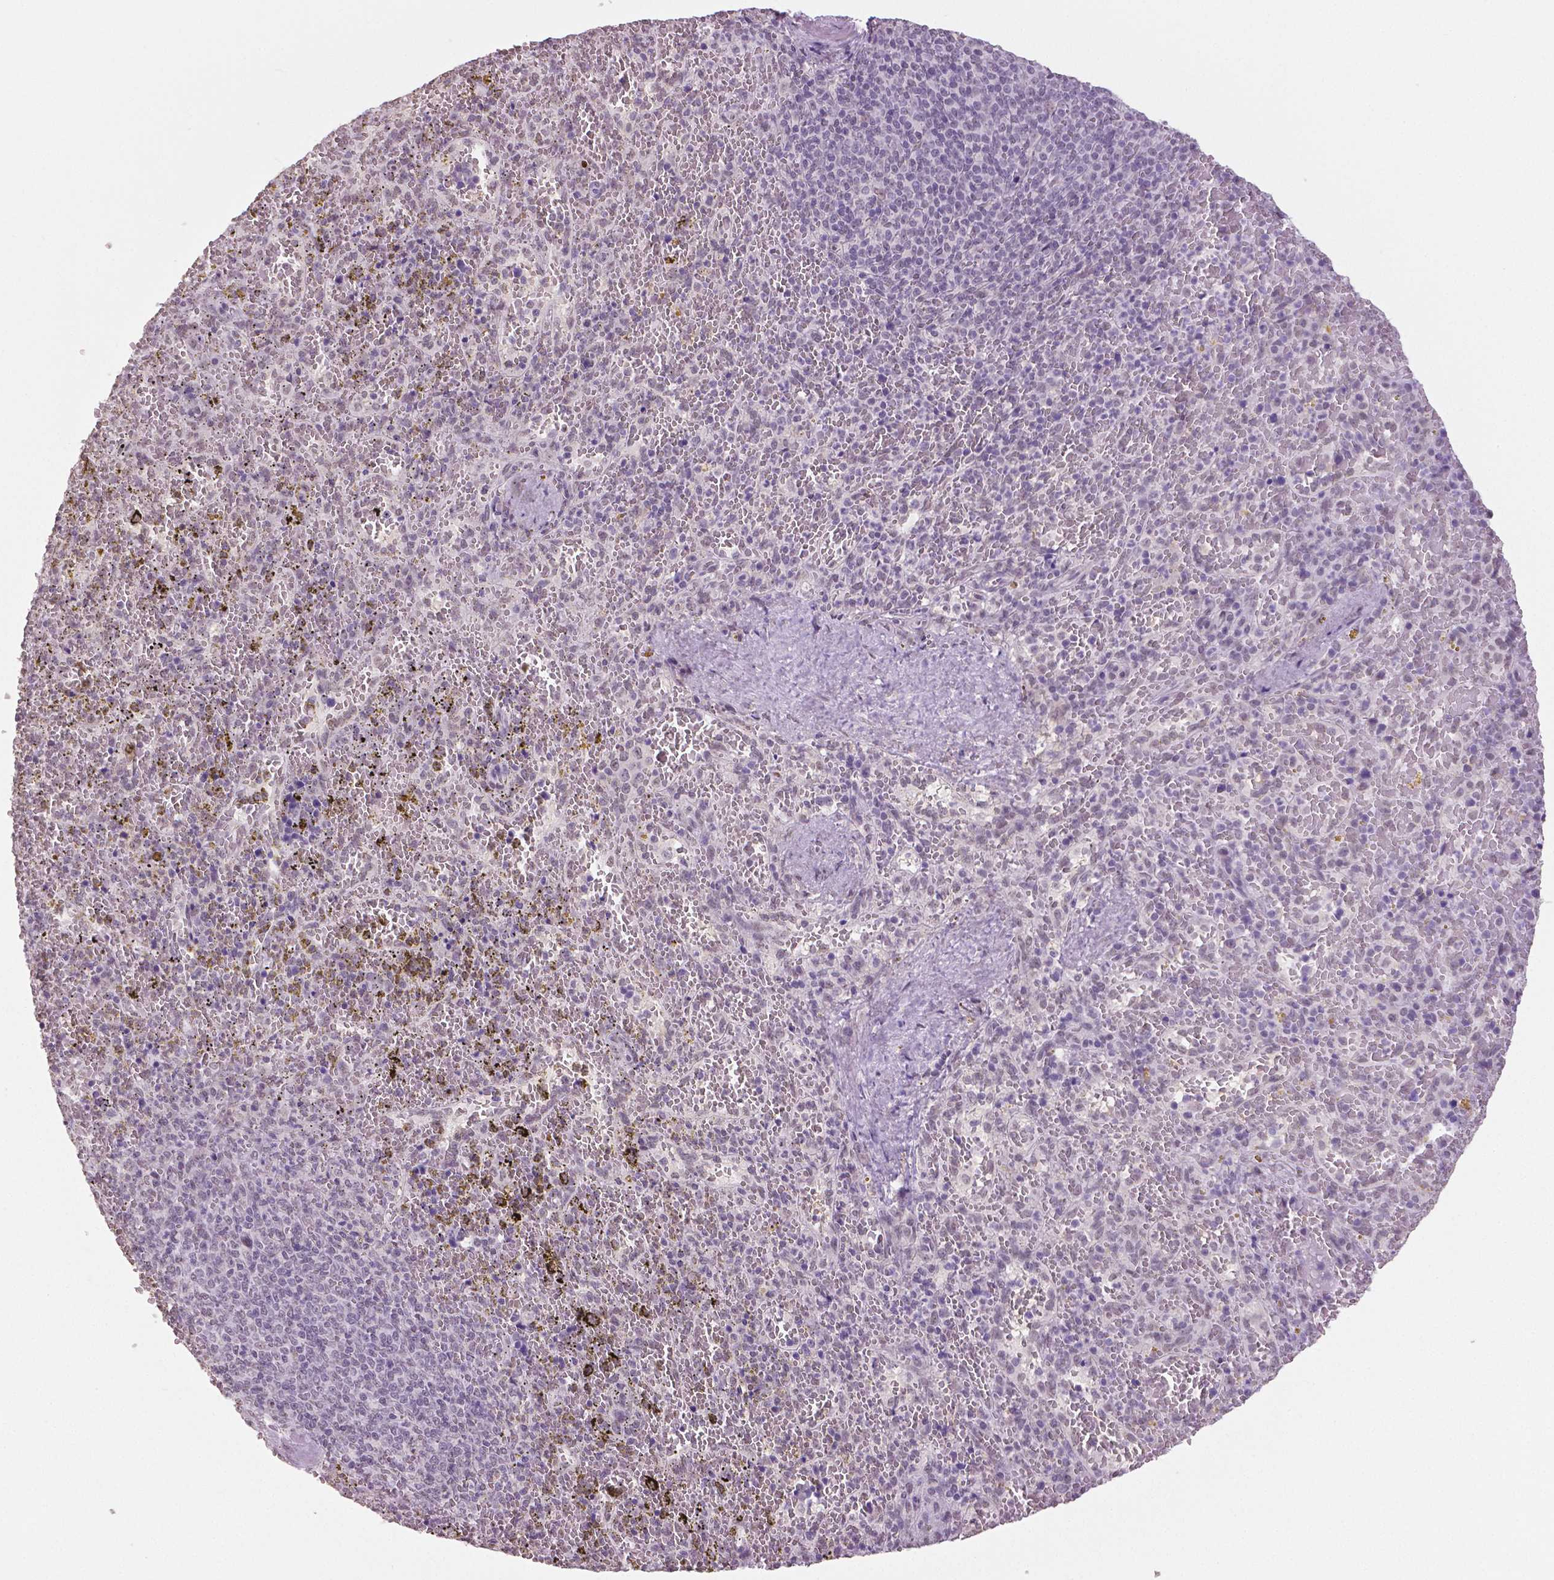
{"staining": {"intensity": "negative", "quantity": "none", "location": "none"}, "tissue": "spleen", "cell_type": "Cells in red pulp", "image_type": "normal", "snomed": [{"axis": "morphology", "description": "Normal tissue, NOS"}, {"axis": "topography", "description": "Spleen"}], "caption": "DAB (3,3'-diaminobenzidine) immunohistochemical staining of normal spleen shows no significant expression in cells in red pulp. Nuclei are stained in blue.", "gene": "IGF2BP1", "patient": {"sex": "female", "age": 50}}